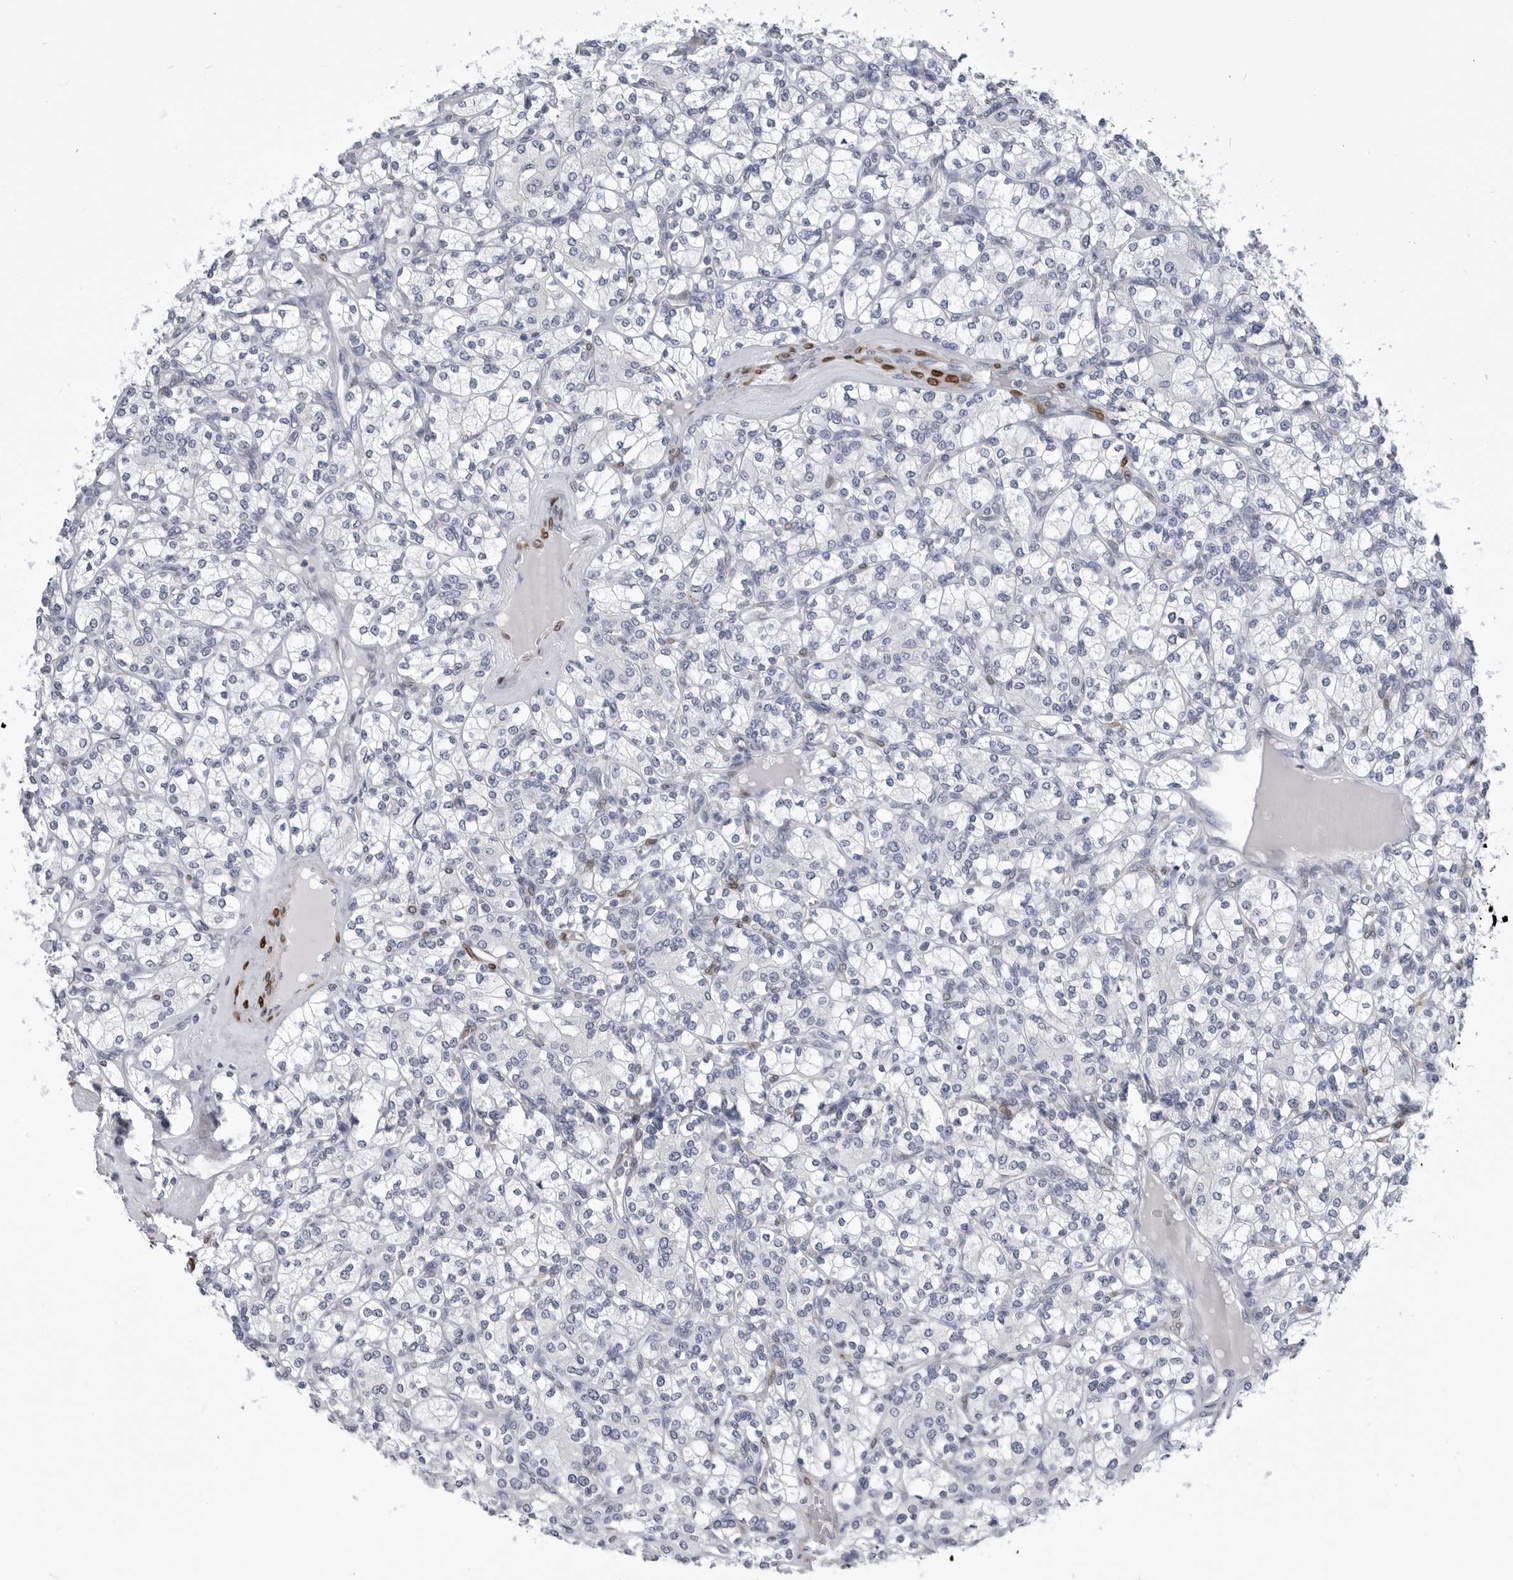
{"staining": {"intensity": "negative", "quantity": "none", "location": "none"}, "tissue": "renal cancer", "cell_type": "Tumor cells", "image_type": "cancer", "snomed": [{"axis": "morphology", "description": "Adenocarcinoma, NOS"}, {"axis": "topography", "description": "Kidney"}], "caption": "A histopathology image of human renal cancer (adenocarcinoma) is negative for staining in tumor cells.", "gene": "PLN", "patient": {"sex": "male", "age": 77}}